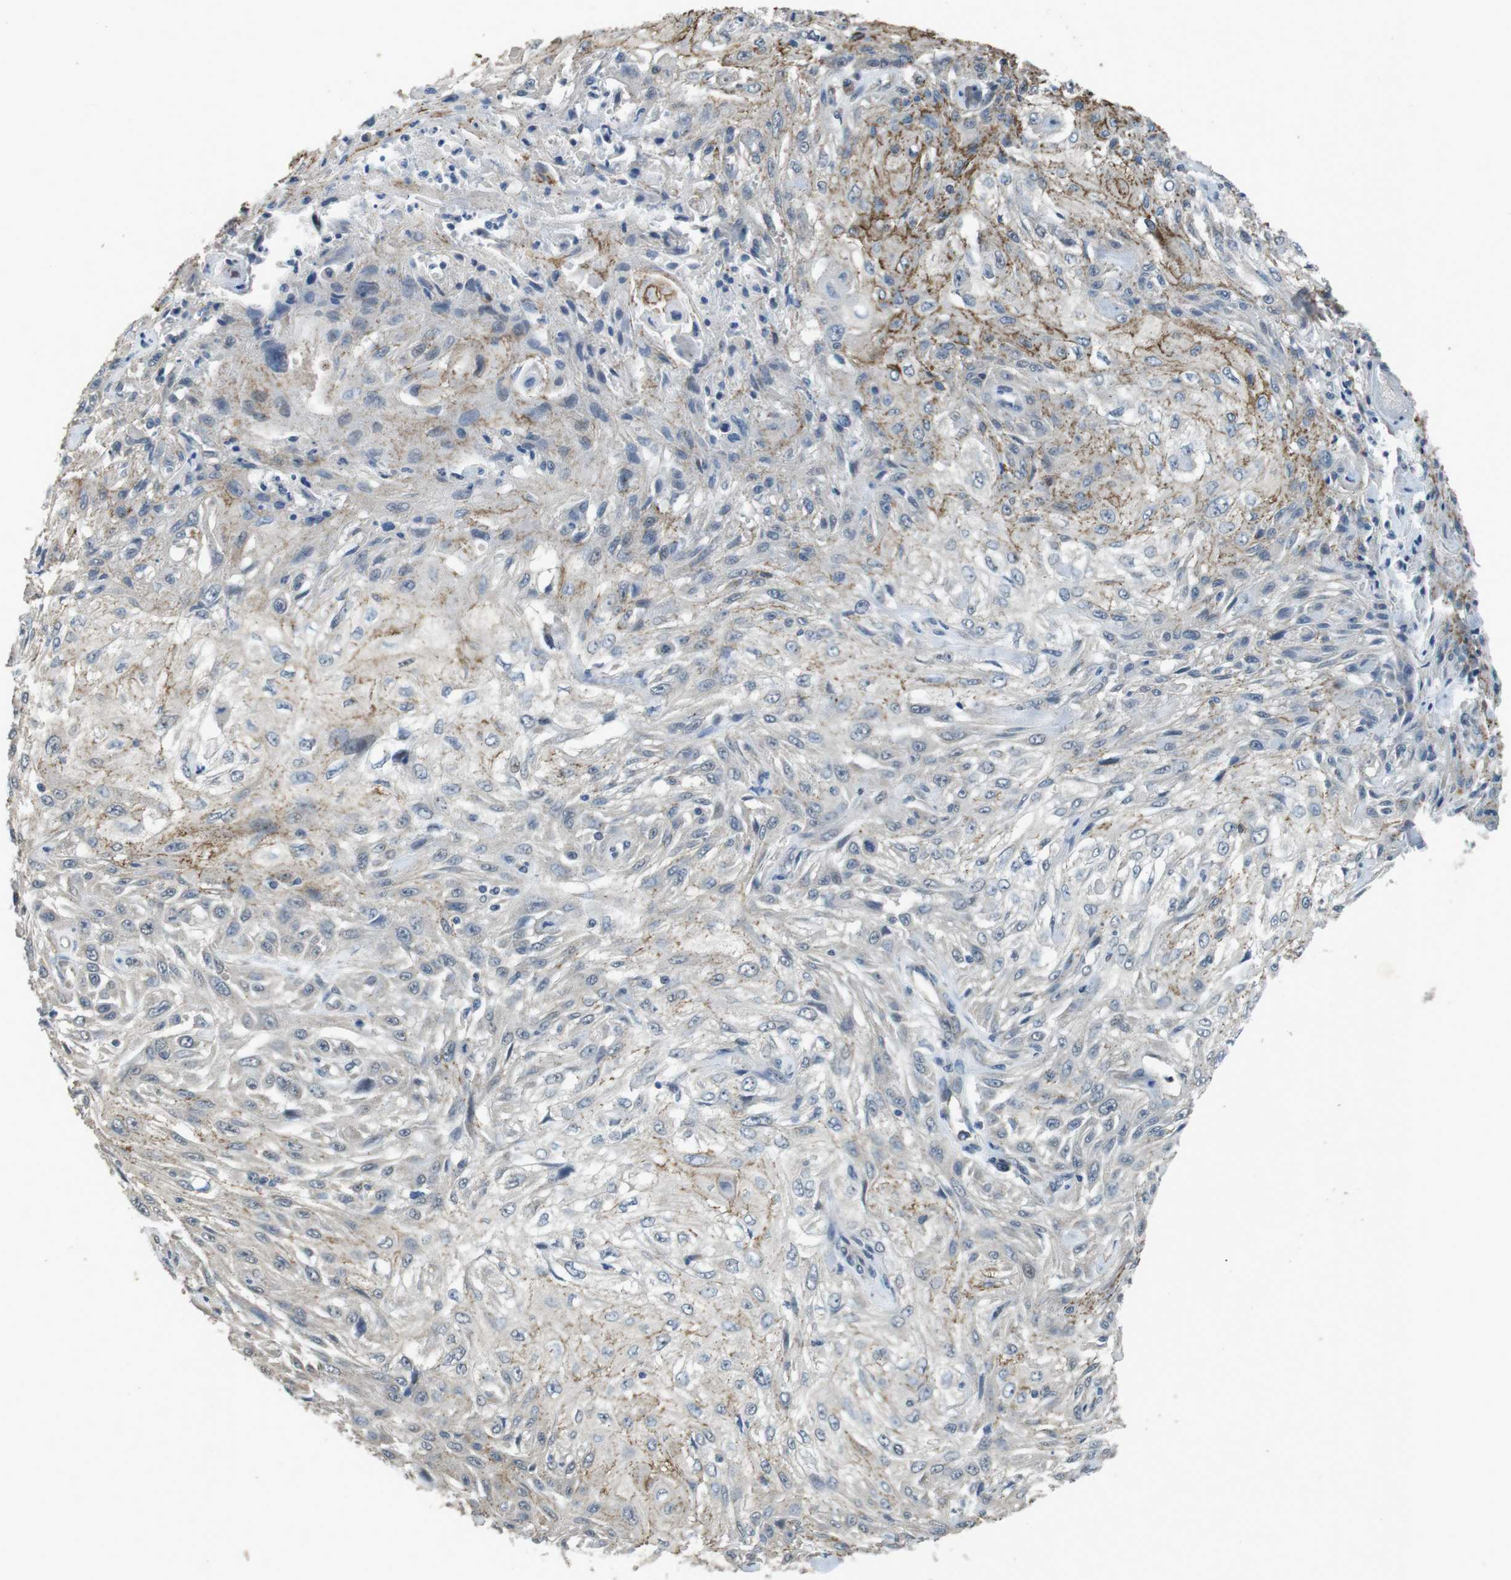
{"staining": {"intensity": "weak", "quantity": "<25%", "location": "cytoplasmic/membranous"}, "tissue": "skin cancer", "cell_type": "Tumor cells", "image_type": "cancer", "snomed": [{"axis": "morphology", "description": "Squamous cell carcinoma, NOS"}, {"axis": "topography", "description": "Skin"}], "caption": "A high-resolution photomicrograph shows immunohistochemistry staining of skin cancer (squamous cell carcinoma), which demonstrates no significant staining in tumor cells.", "gene": "CLDN7", "patient": {"sex": "male", "age": 75}}